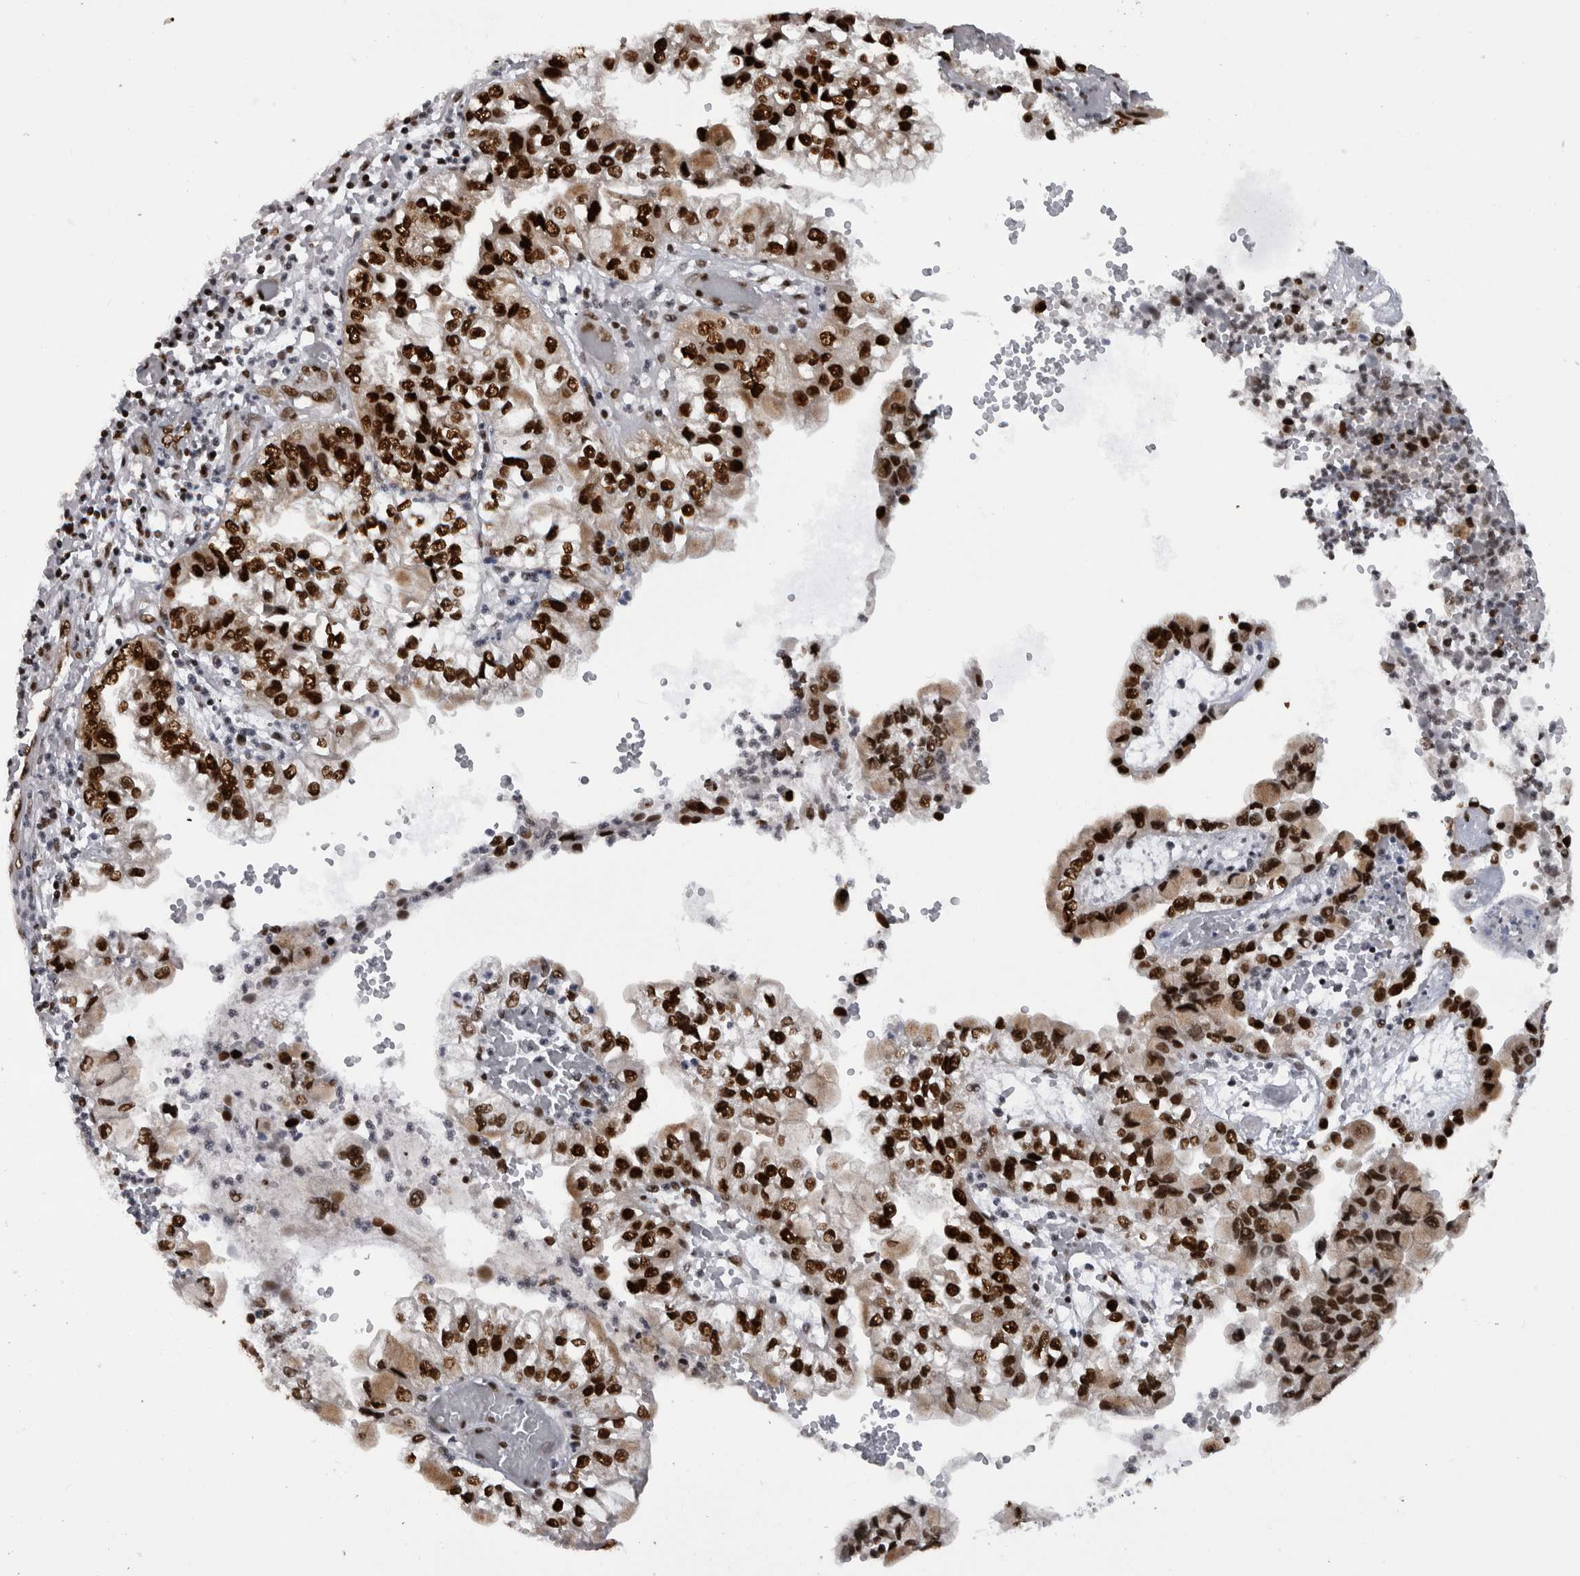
{"staining": {"intensity": "strong", "quantity": ">75%", "location": "nuclear"}, "tissue": "liver cancer", "cell_type": "Tumor cells", "image_type": "cancer", "snomed": [{"axis": "morphology", "description": "Cholangiocarcinoma"}, {"axis": "topography", "description": "Liver"}], "caption": "IHC (DAB (3,3'-diaminobenzidine)) staining of liver cholangiocarcinoma exhibits strong nuclear protein positivity in approximately >75% of tumor cells.", "gene": "ZSCAN2", "patient": {"sex": "female", "age": 79}}